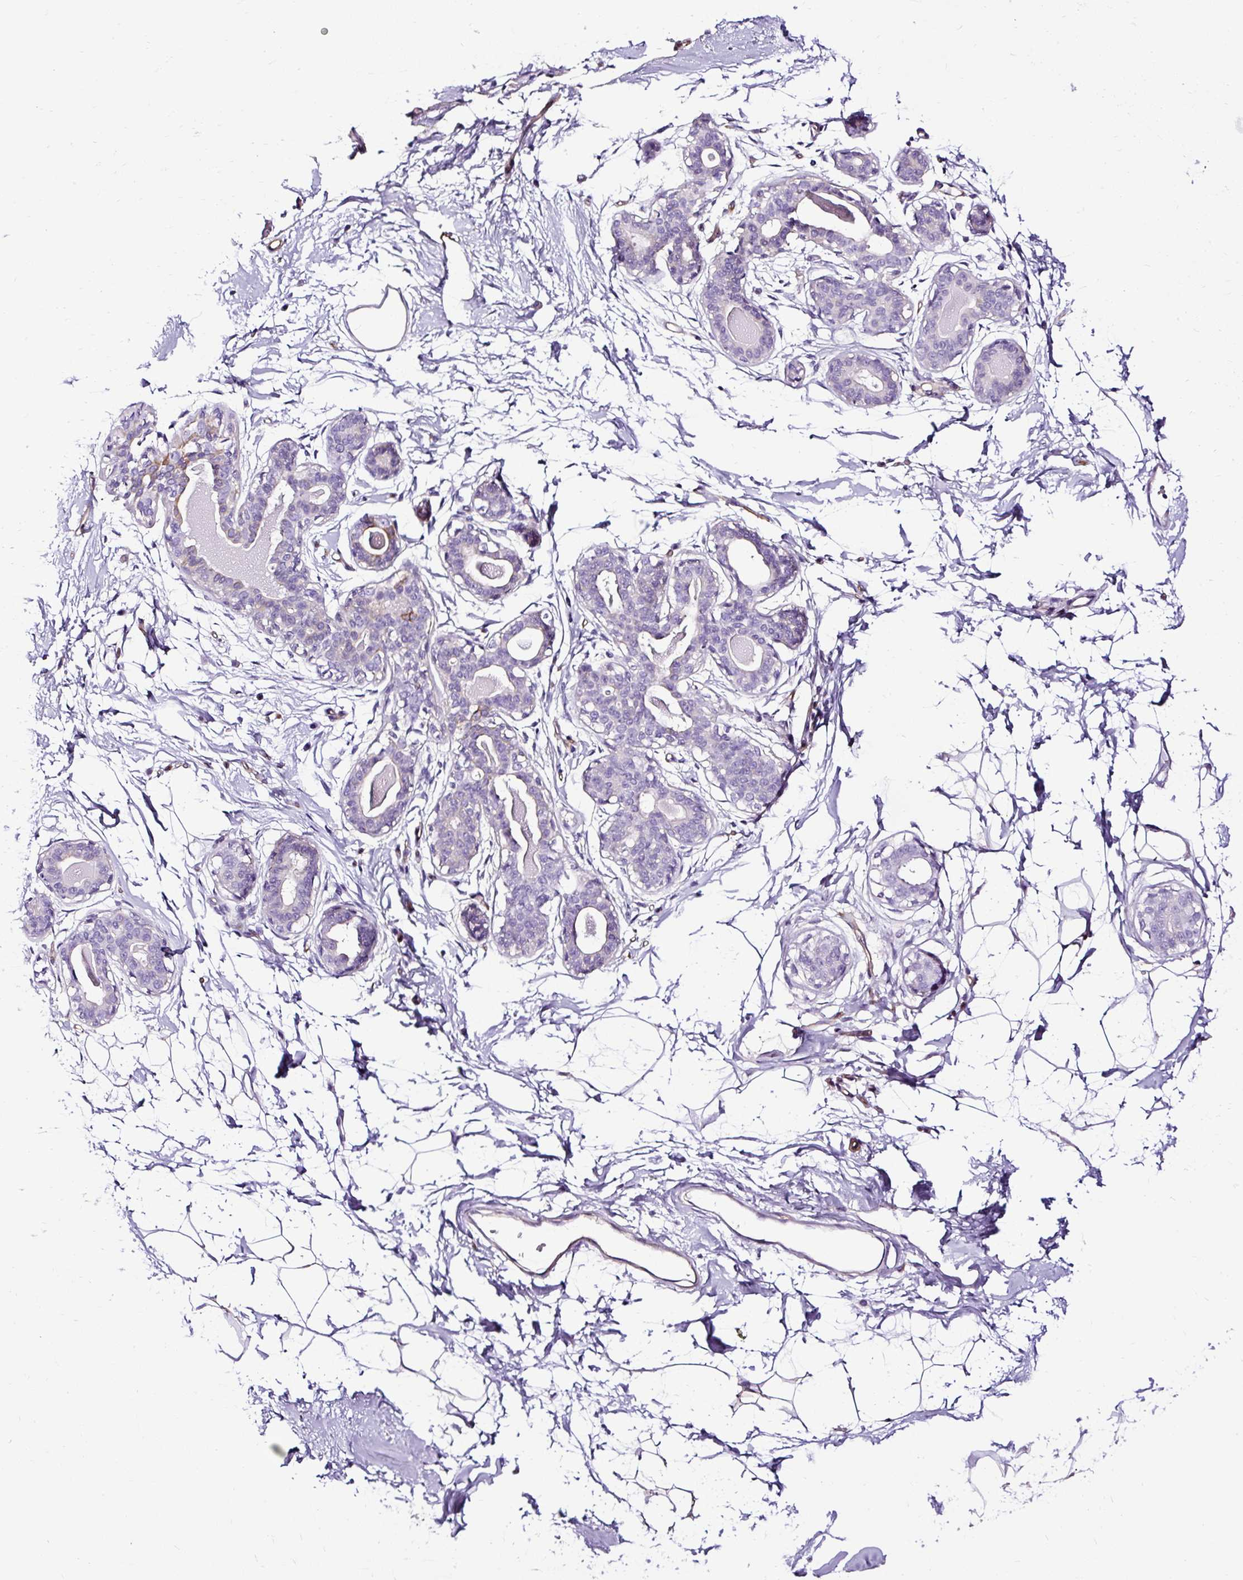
{"staining": {"intensity": "negative", "quantity": "none", "location": "none"}, "tissue": "breast", "cell_type": "Adipocytes", "image_type": "normal", "snomed": [{"axis": "morphology", "description": "Normal tissue, NOS"}, {"axis": "topography", "description": "Breast"}], "caption": "Adipocytes show no significant protein expression in unremarkable breast. (DAB IHC, high magnification).", "gene": "SLC7A8", "patient": {"sex": "female", "age": 45}}